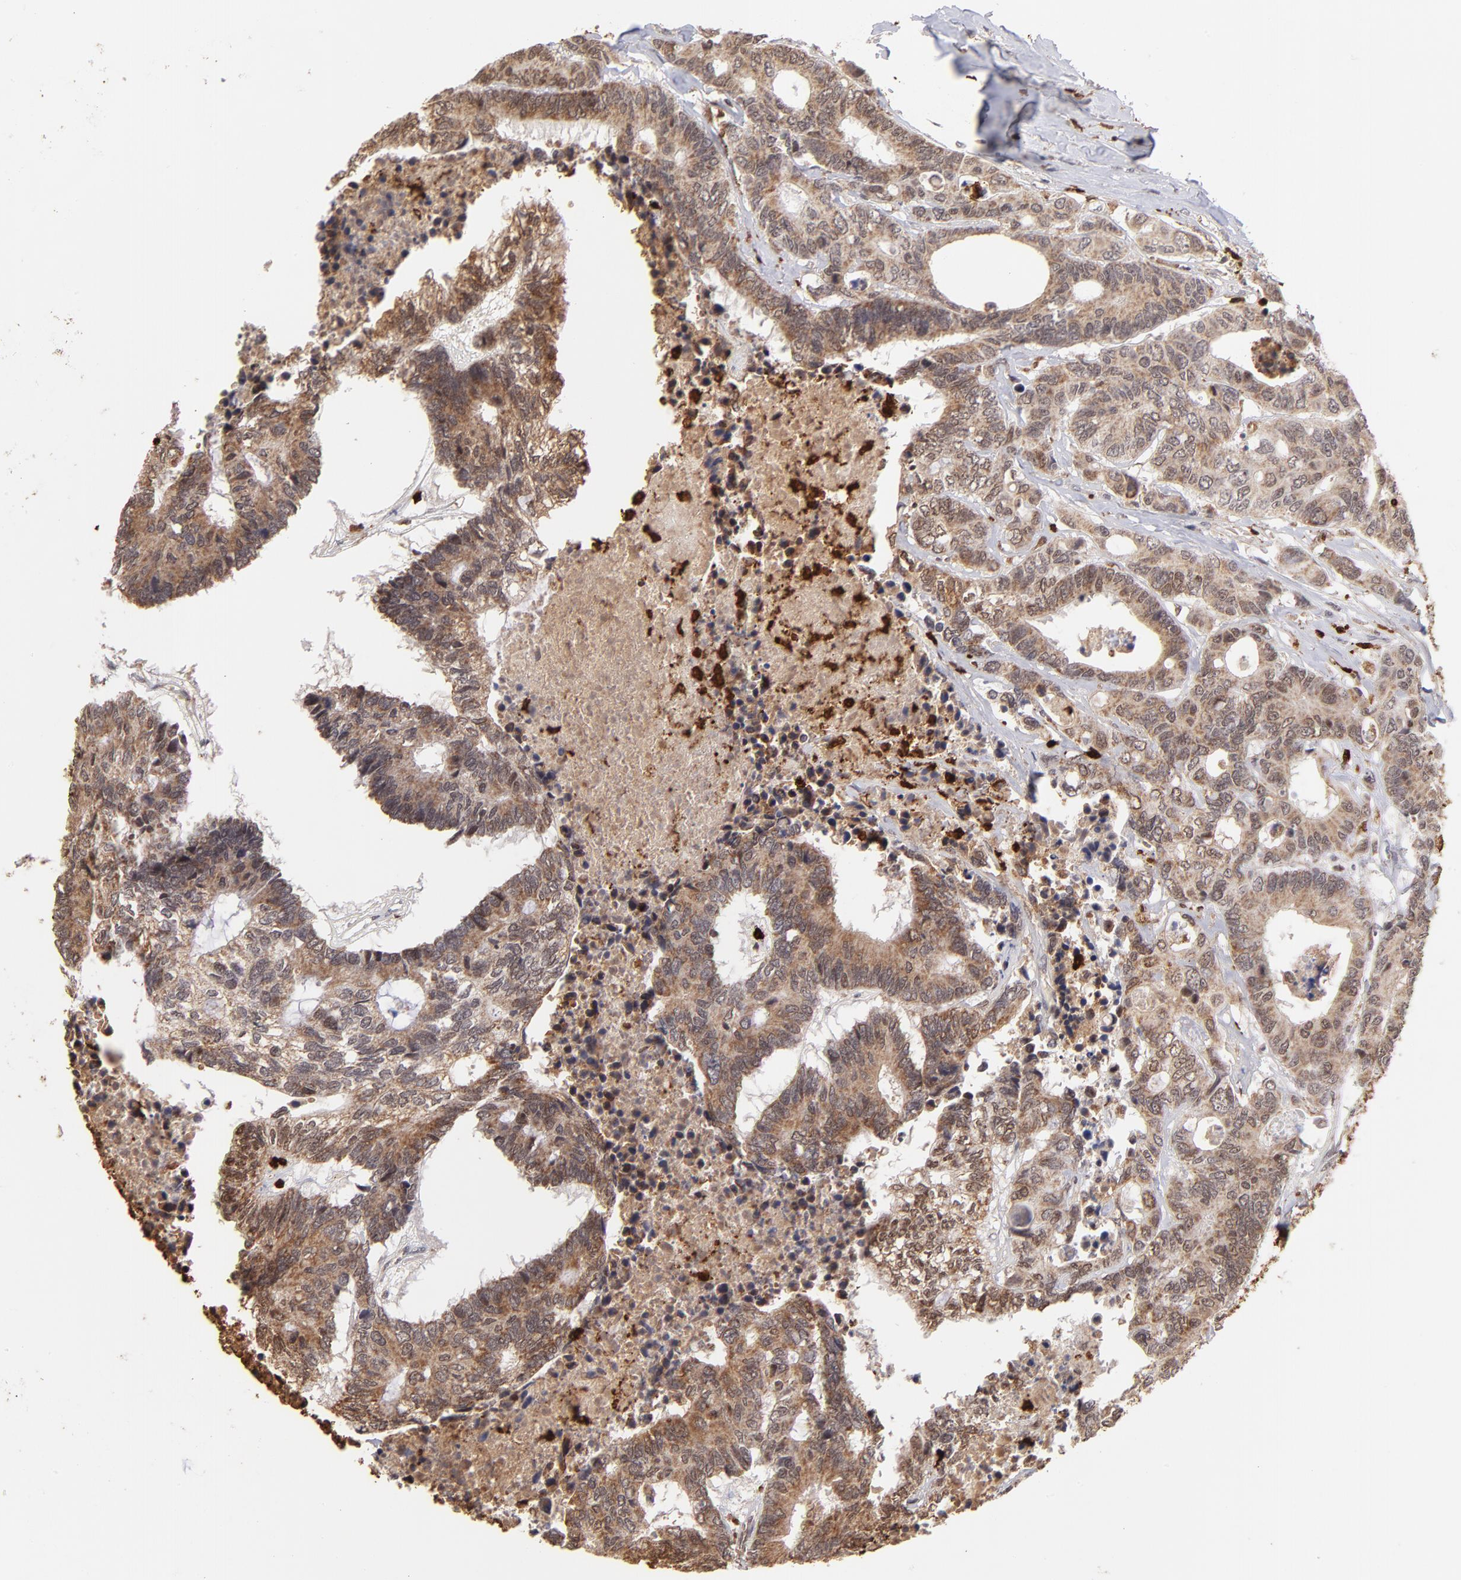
{"staining": {"intensity": "moderate", "quantity": ">75%", "location": "cytoplasmic/membranous"}, "tissue": "colorectal cancer", "cell_type": "Tumor cells", "image_type": "cancer", "snomed": [{"axis": "morphology", "description": "Adenocarcinoma, NOS"}, {"axis": "topography", "description": "Rectum"}], "caption": "Adenocarcinoma (colorectal) stained with a protein marker shows moderate staining in tumor cells.", "gene": "ZFX", "patient": {"sex": "male", "age": 55}}